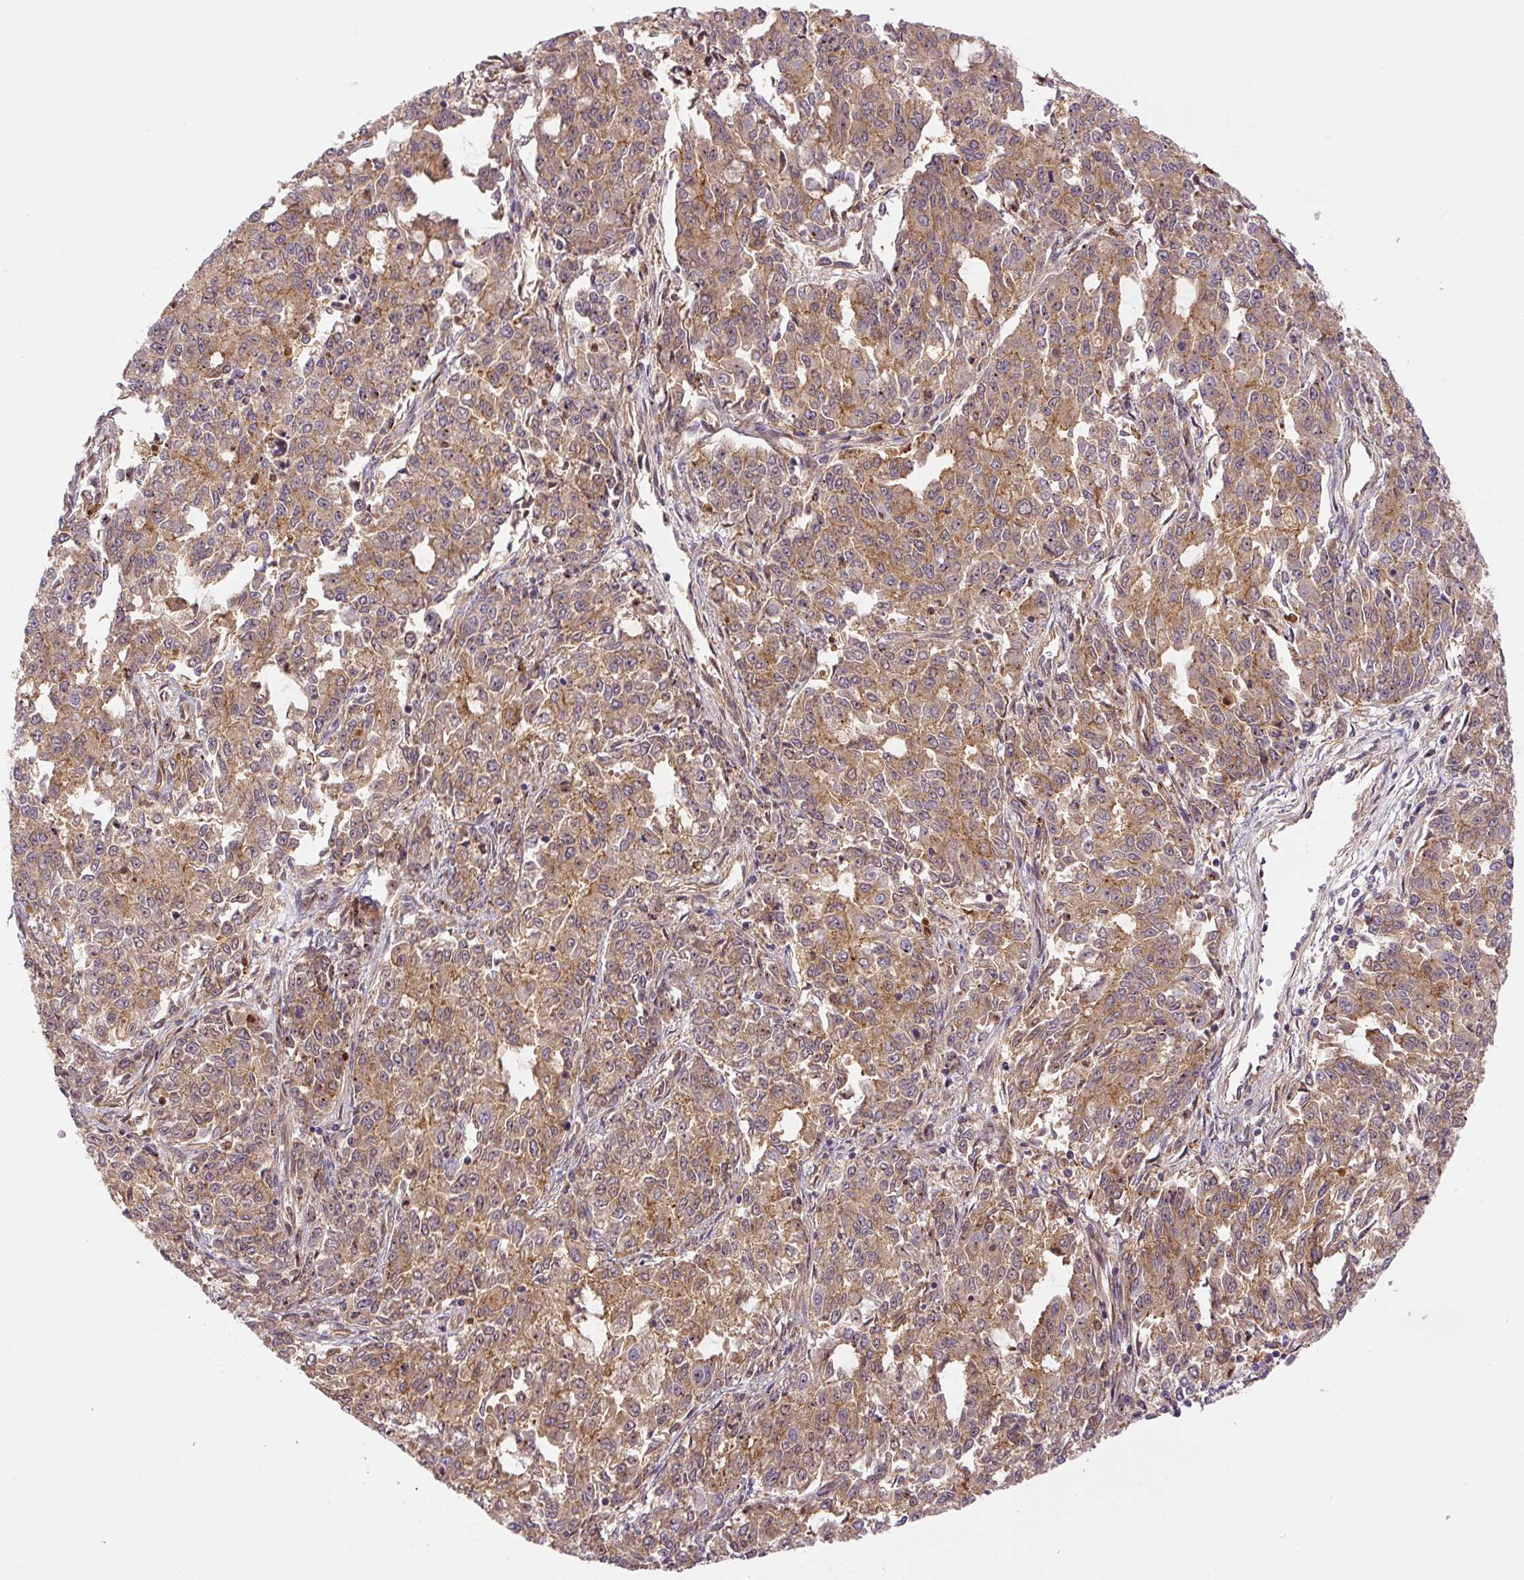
{"staining": {"intensity": "moderate", "quantity": ">75%", "location": "cytoplasmic/membranous"}, "tissue": "endometrial cancer", "cell_type": "Tumor cells", "image_type": "cancer", "snomed": [{"axis": "morphology", "description": "Adenocarcinoma, NOS"}, {"axis": "topography", "description": "Endometrium"}], "caption": "Moderate cytoplasmic/membranous positivity is present in approximately >75% of tumor cells in endometrial adenocarcinoma. (DAB (3,3'-diaminobenzidine) IHC, brown staining for protein, blue staining for nuclei).", "gene": "ZSWIM7", "patient": {"sex": "female", "age": 50}}